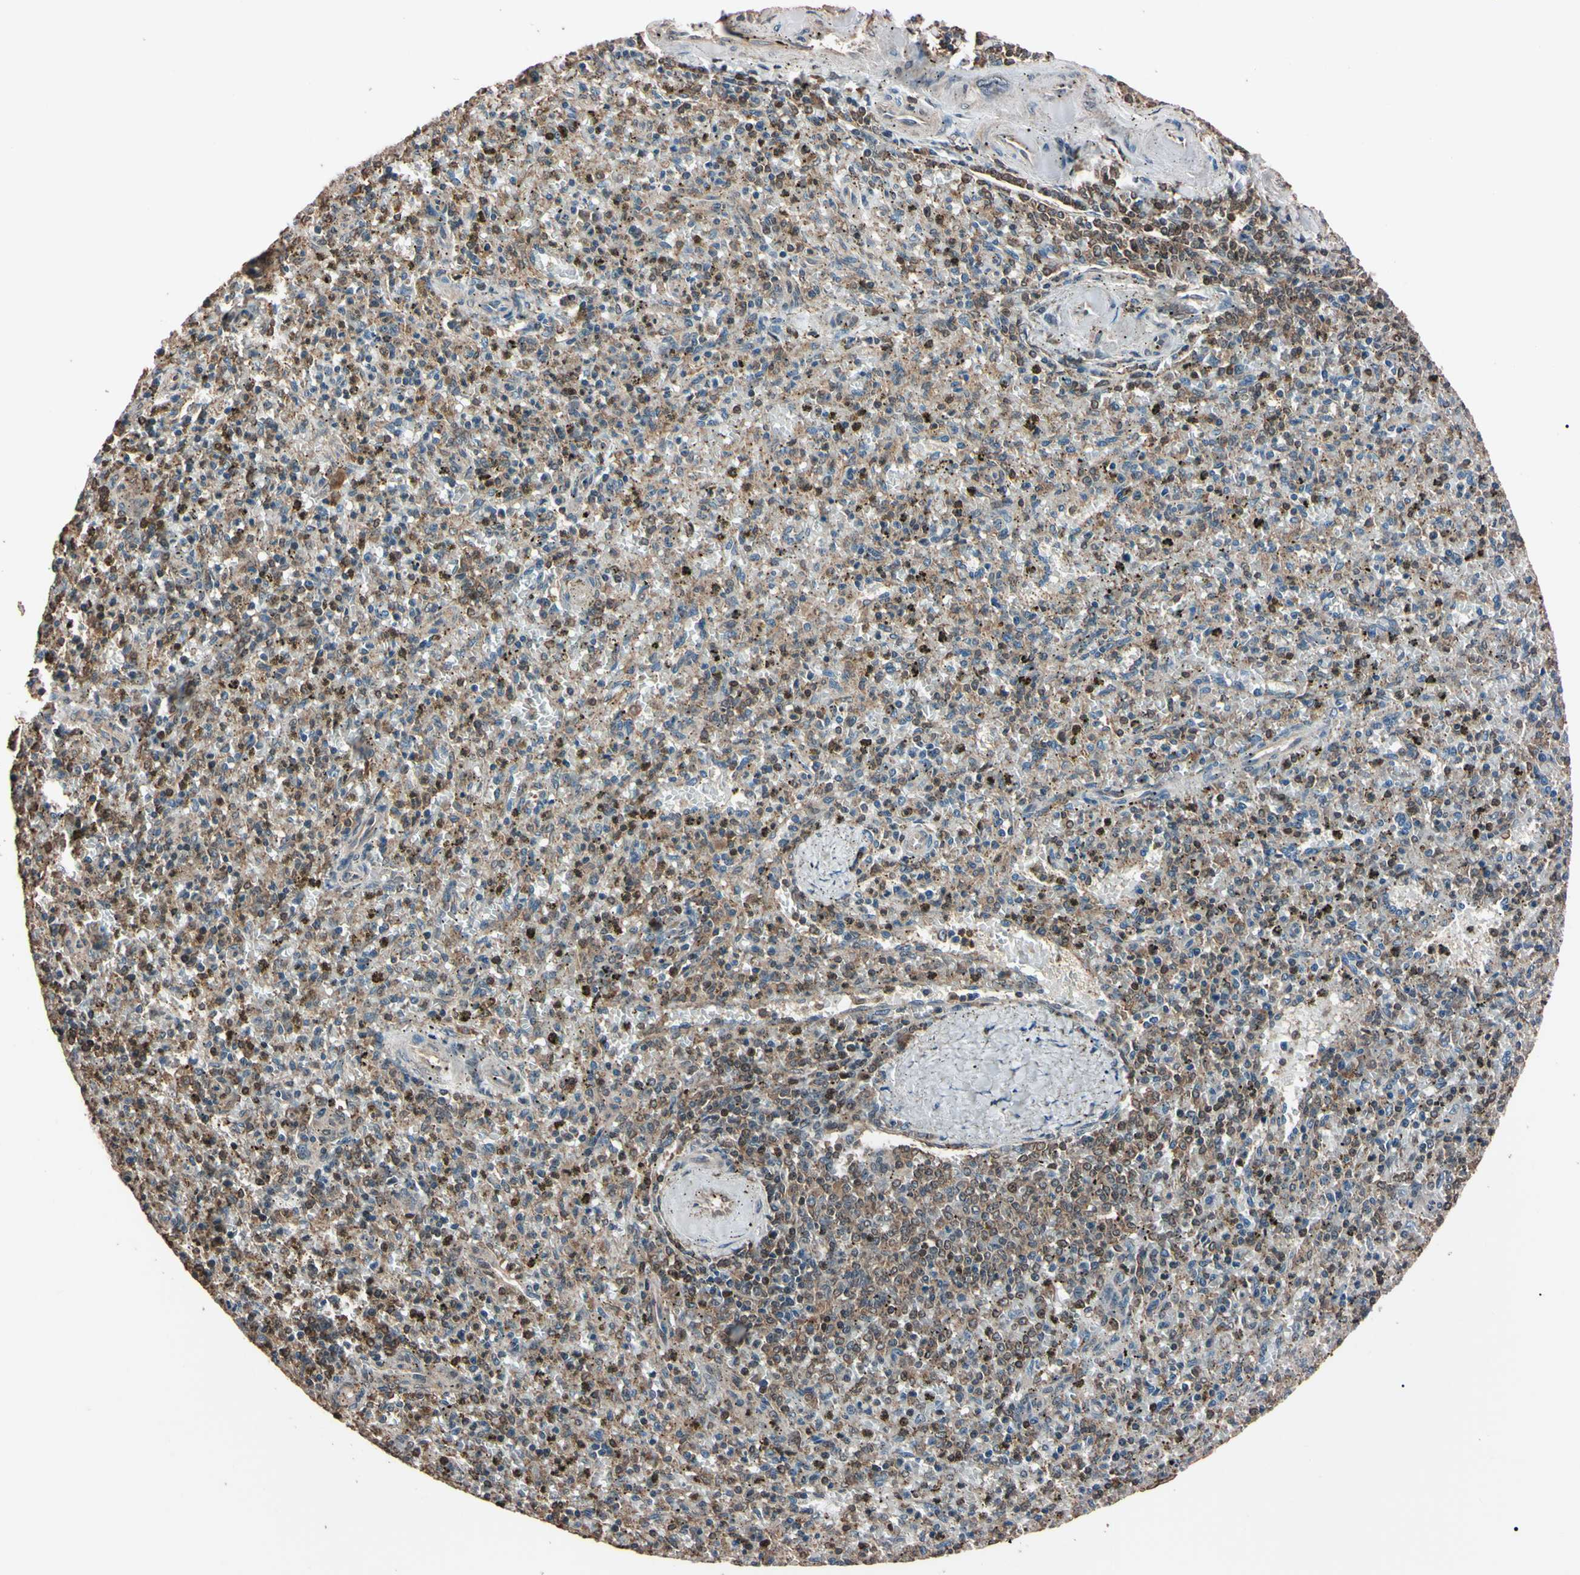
{"staining": {"intensity": "moderate", "quantity": "25%-75%", "location": "cytoplasmic/membranous,nuclear"}, "tissue": "spleen", "cell_type": "Cells in red pulp", "image_type": "normal", "snomed": [{"axis": "morphology", "description": "Normal tissue, NOS"}, {"axis": "topography", "description": "Spleen"}], "caption": "Cells in red pulp exhibit medium levels of moderate cytoplasmic/membranous,nuclear positivity in about 25%-75% of cells in normal spleen.", "gene": "TNFRSF1A", "patient": {"sex": "male", "age": 72}}